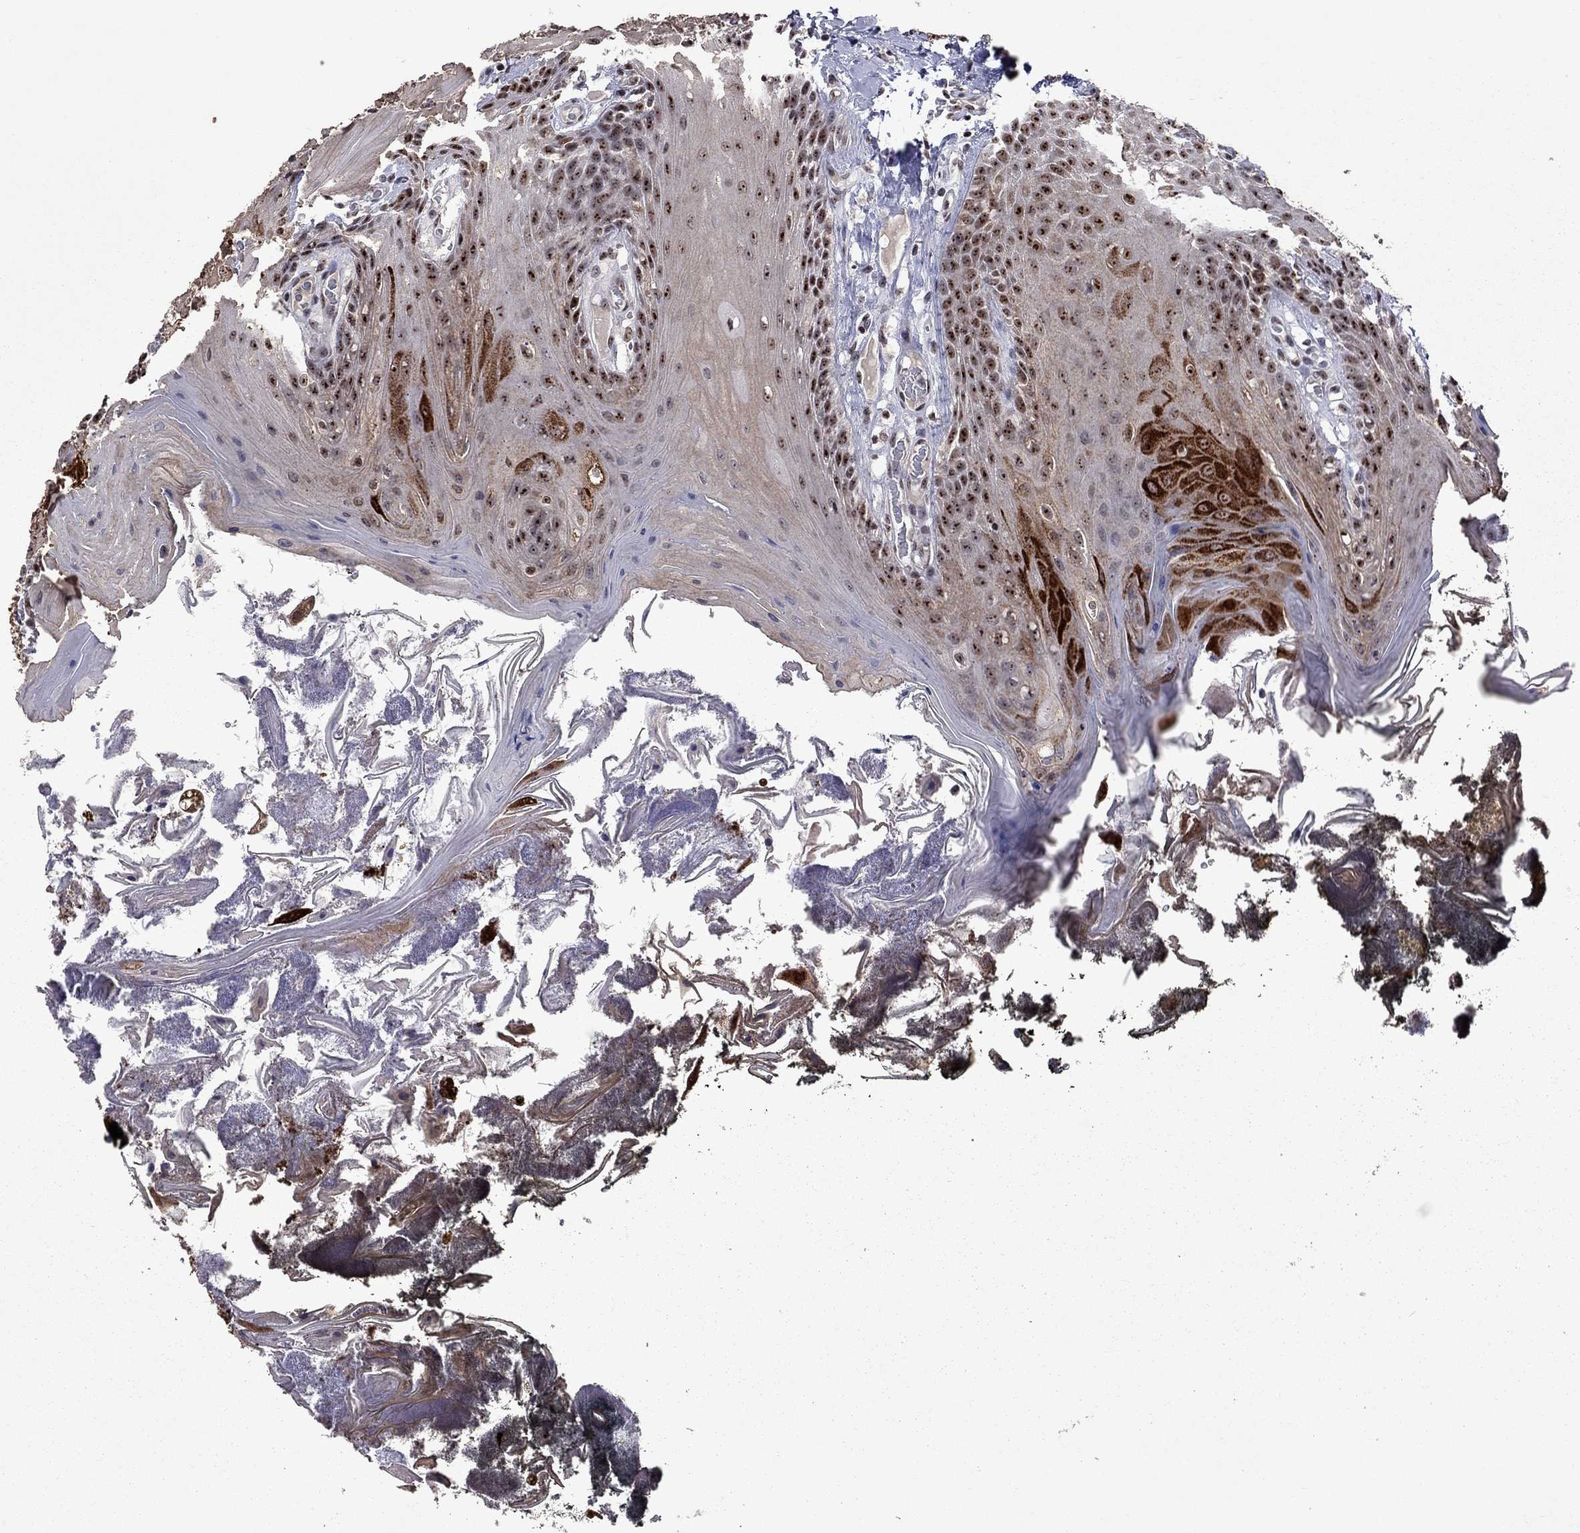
{"staining": {"intensity": "strong", "quantity": "25%-75%", "location": "nuclear"}, "tissue": "oral mucosa", "cell_type": "Squamous epithelial cells", "image_type": "normal", "snomed": [{"axis": "morphology", "description": "Normal tissue, NOS"}, {"axis": "topography", "description": "Oral tissue"}], "caption": "Squamous epithelial cells reveal strong nuclear expression in about 25%-75% of cells in normal oral mucosa.", "gene": "SPOUT1", "patient": {"sex": "male", "age": 9}}